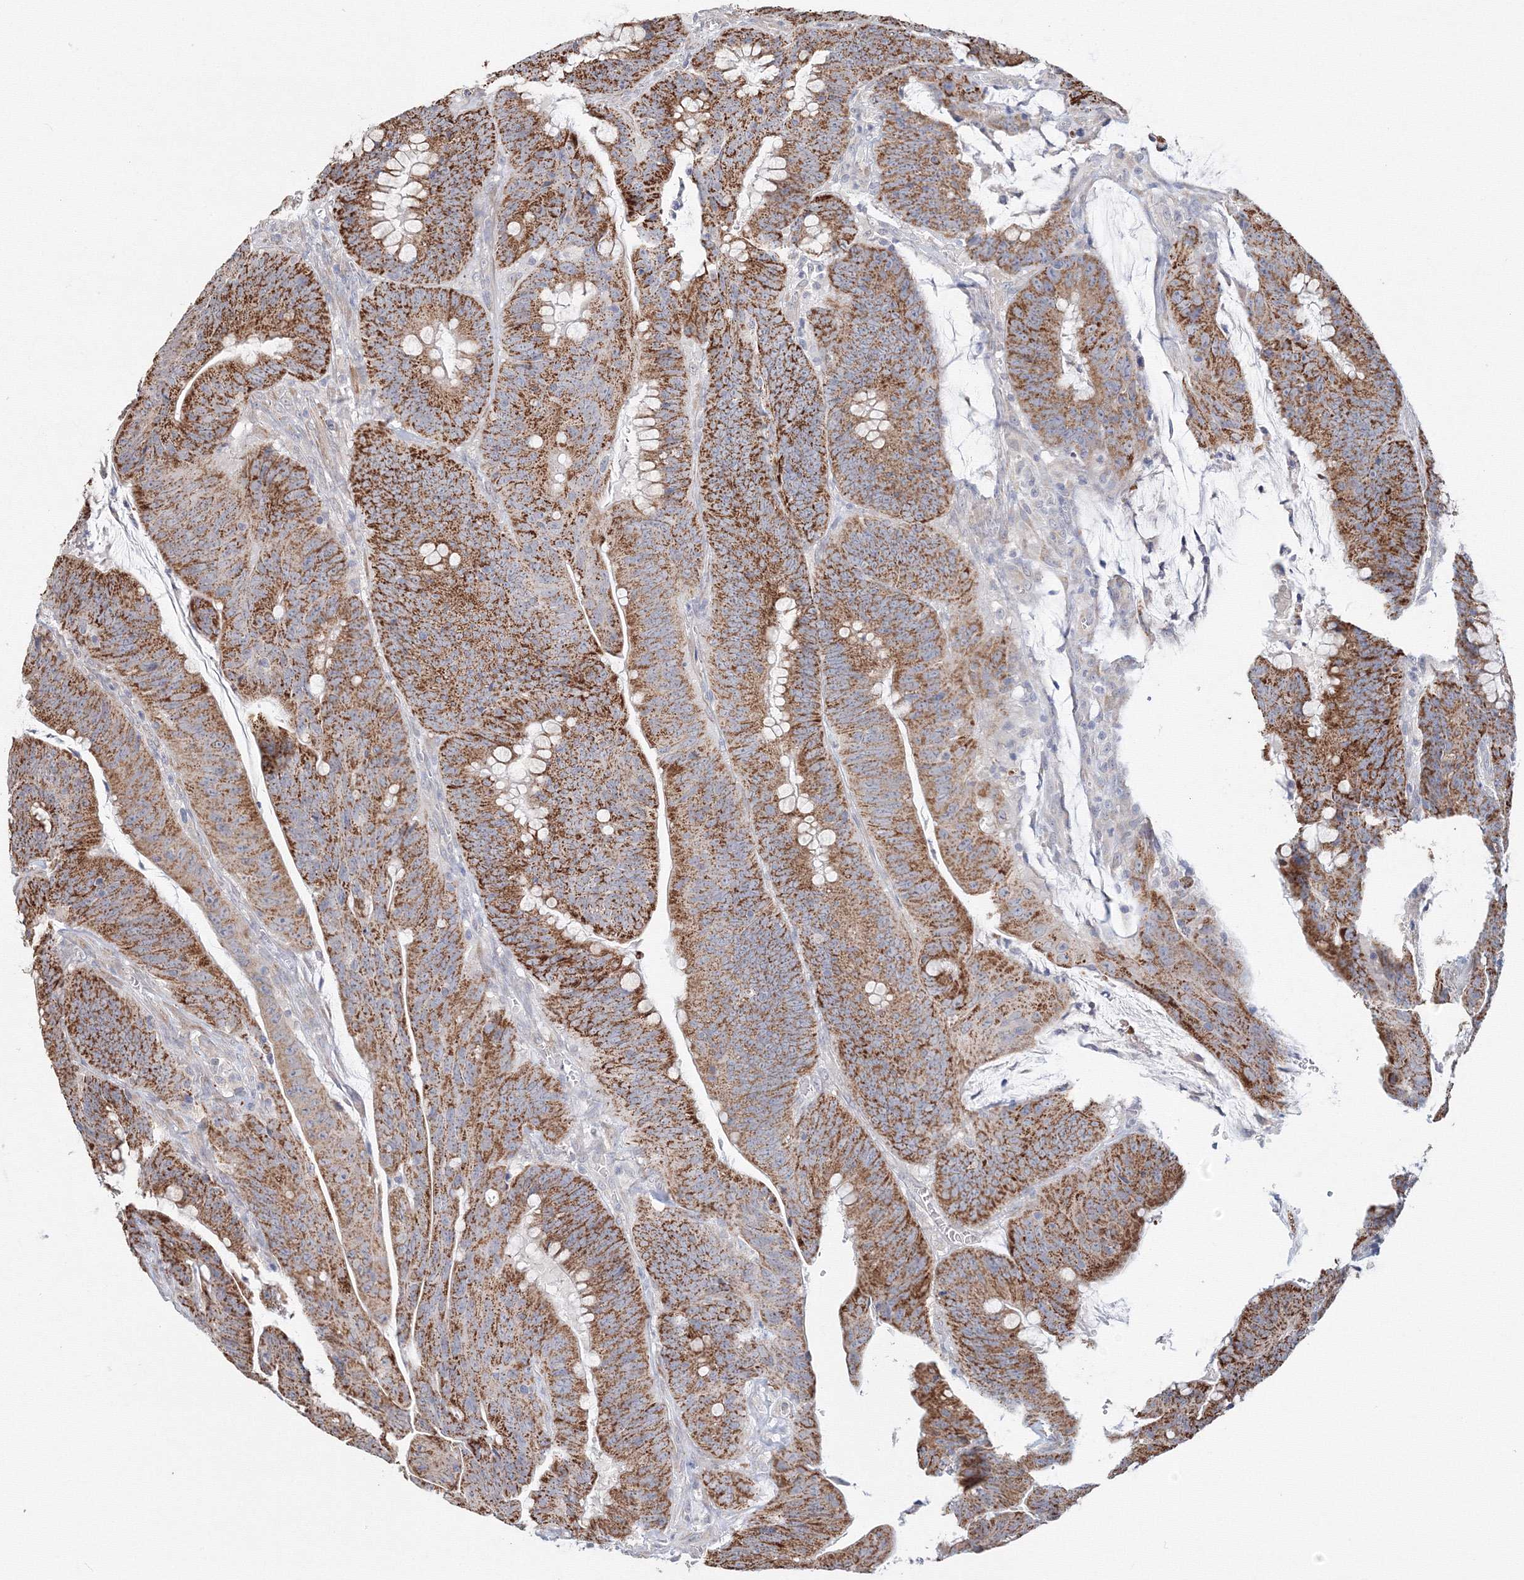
{"staining": {"intensity": "moderate", "quantity": ">75%", "location": "cytoplasmic/membranous"}, "tissue": "colorectal cancer", "cell_type": "Tumor cells", "image_type": "cancer", "snomed": [{"axis": "morphology", "description": "Adenocarcinoma, NOS"}, {"axis": "topography", "description": "Colon"}], "caption": "Protein analysis of colorectal adenocarcinoma tissue displays moderate cytoplasmic/membranous staining in about >75% of tumor cells.", "gene": "DHRS12", "patient": {"sex": "male", "age": 45}}